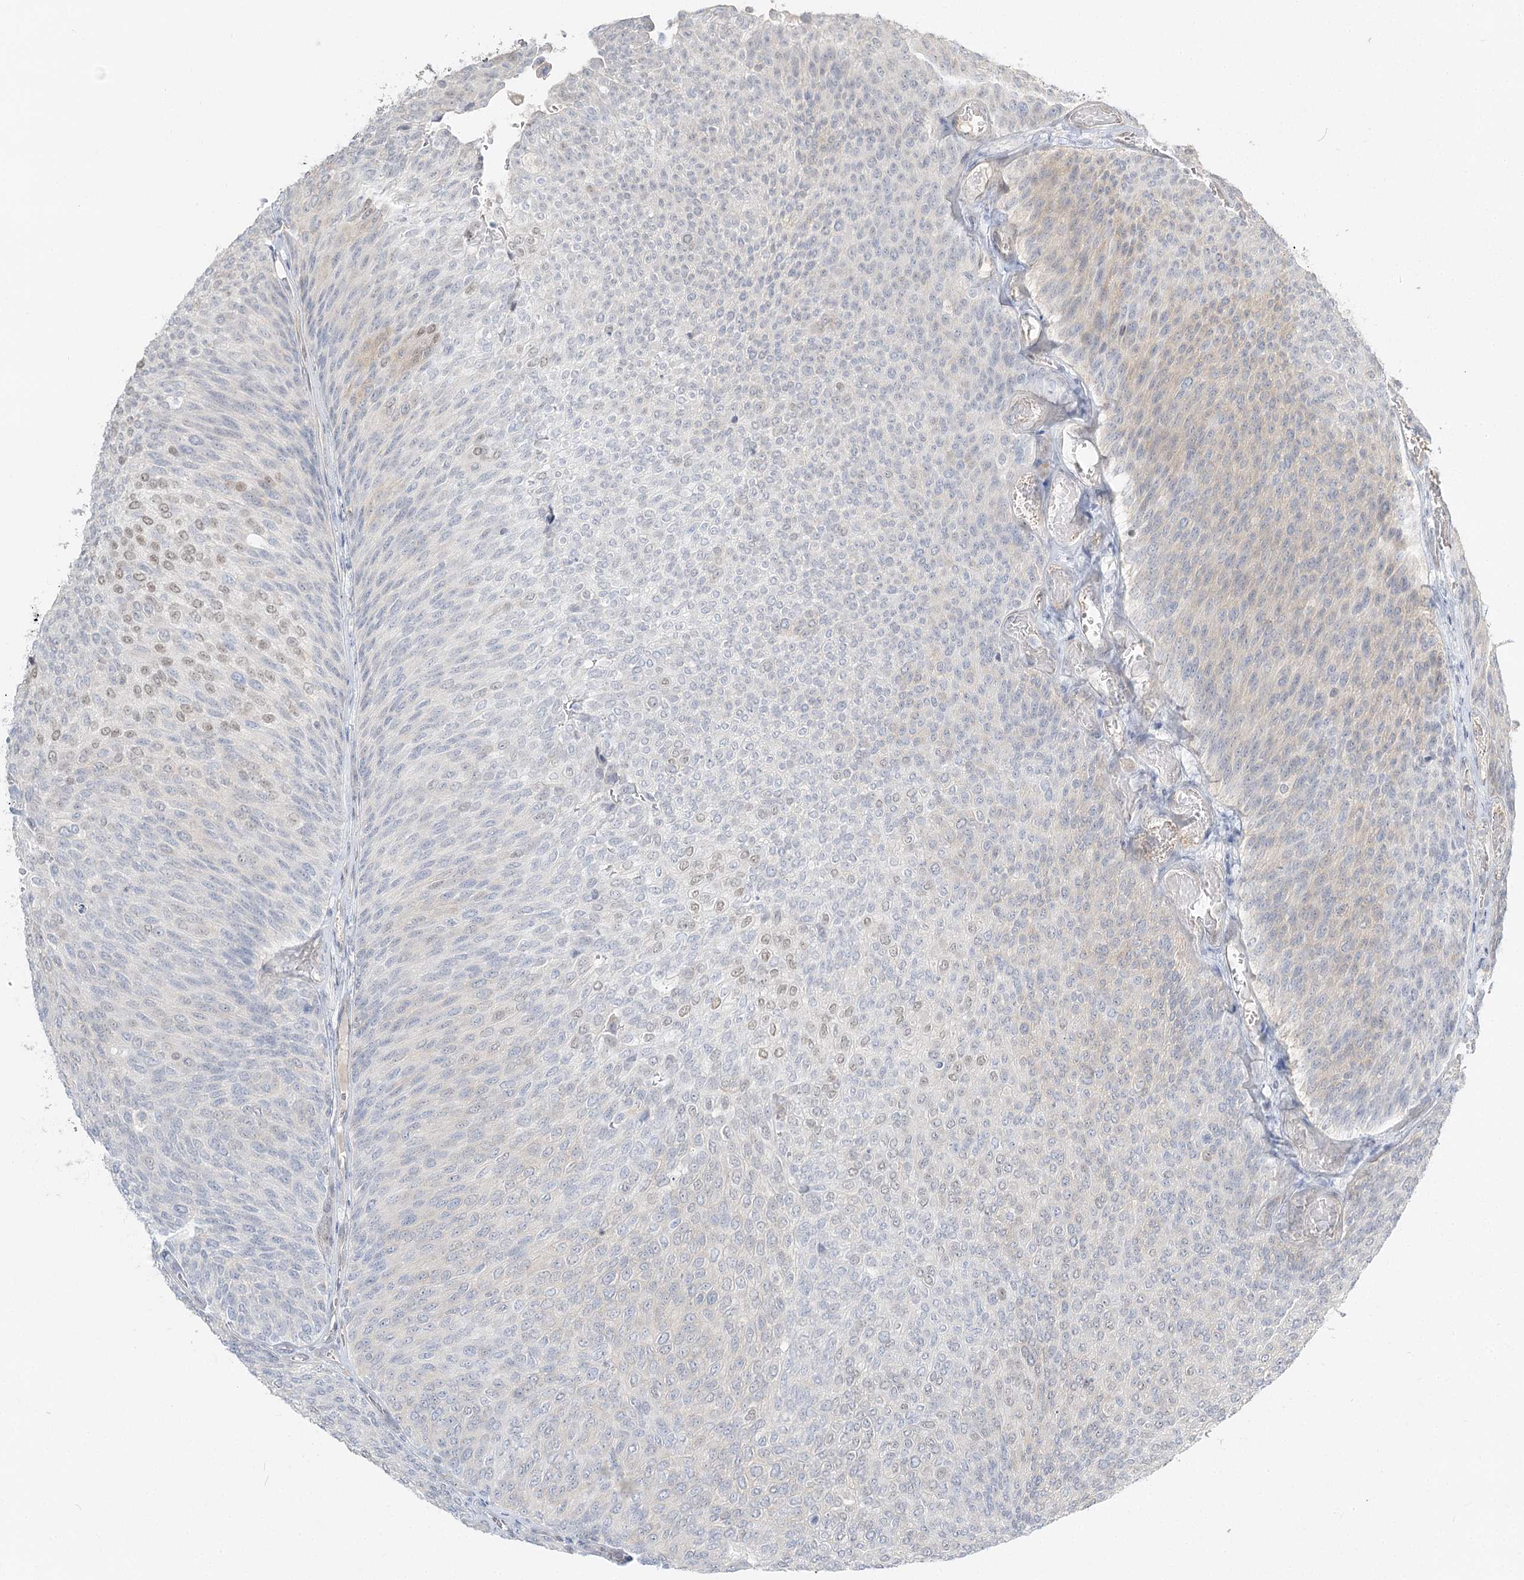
{"staining": {"intensity": "weak", "quantity": "<25%", "location": "nuclear"}, "tissue": "urothelial cancer", "cell_type": "Tumor cells", "image_type": "cancer", "snomed": [{"axis": "morphology", "description": "Urothelial carcinoma, Low grade"}, {"axis": "topography", "description": "Urinary bladder"}], "caption": "This is a image of immunohistochemistry staining of urothelial cancer, which shows no staining in tumor cells. (DAB (3,3'-diaminobenzidine) immunohistochemistry (IHC) with hematoxylin counter stain).", "gene": "GUCY2C", "patient": {"sex": "female", "age": 79}}